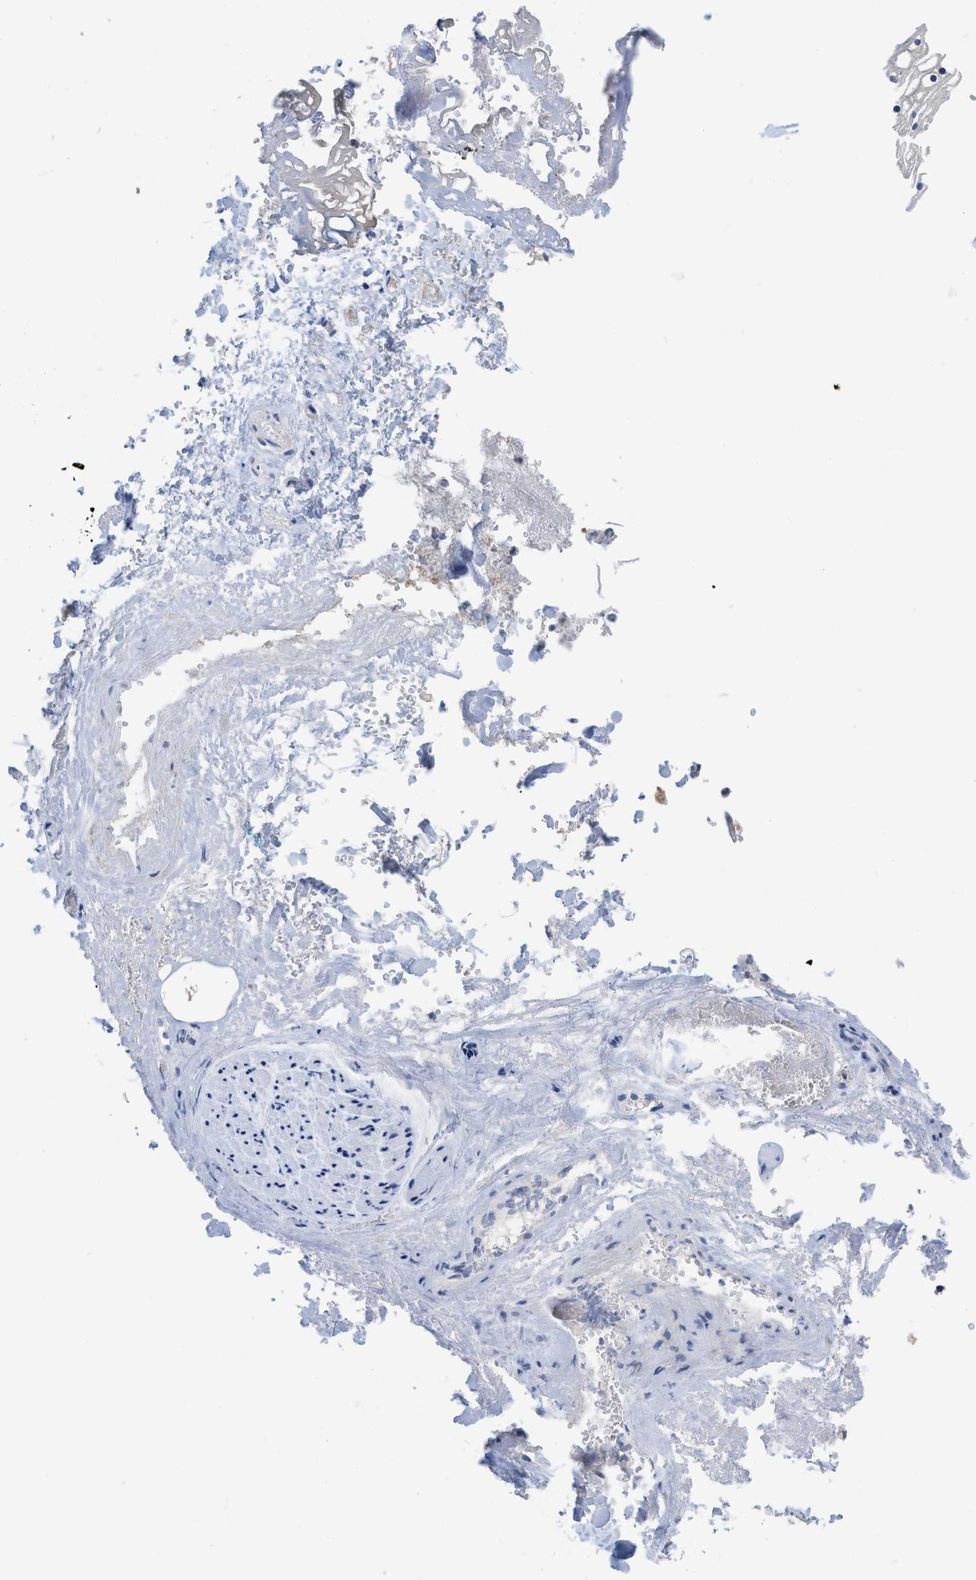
{"staining": {"intensity": "negative", "quantity": "none", "location": "none"}, "tissue": "vagina", "cell_type": "Squamous epithelial cells", "image_type": "normal", "snomed": [{"axis": "morphology", "description": "Normal tissue, NOS"}, {"axis": "topography", "description": "Vagina"}], "caption": "Immunohistochemistry (IHC) photomicrograph of unremarkable vagina stained for a protein (brown), which shows no expression in squamous epithelial cells.", "gene": "LDAF1", "patient": {"sex": "female", "age": 34}}